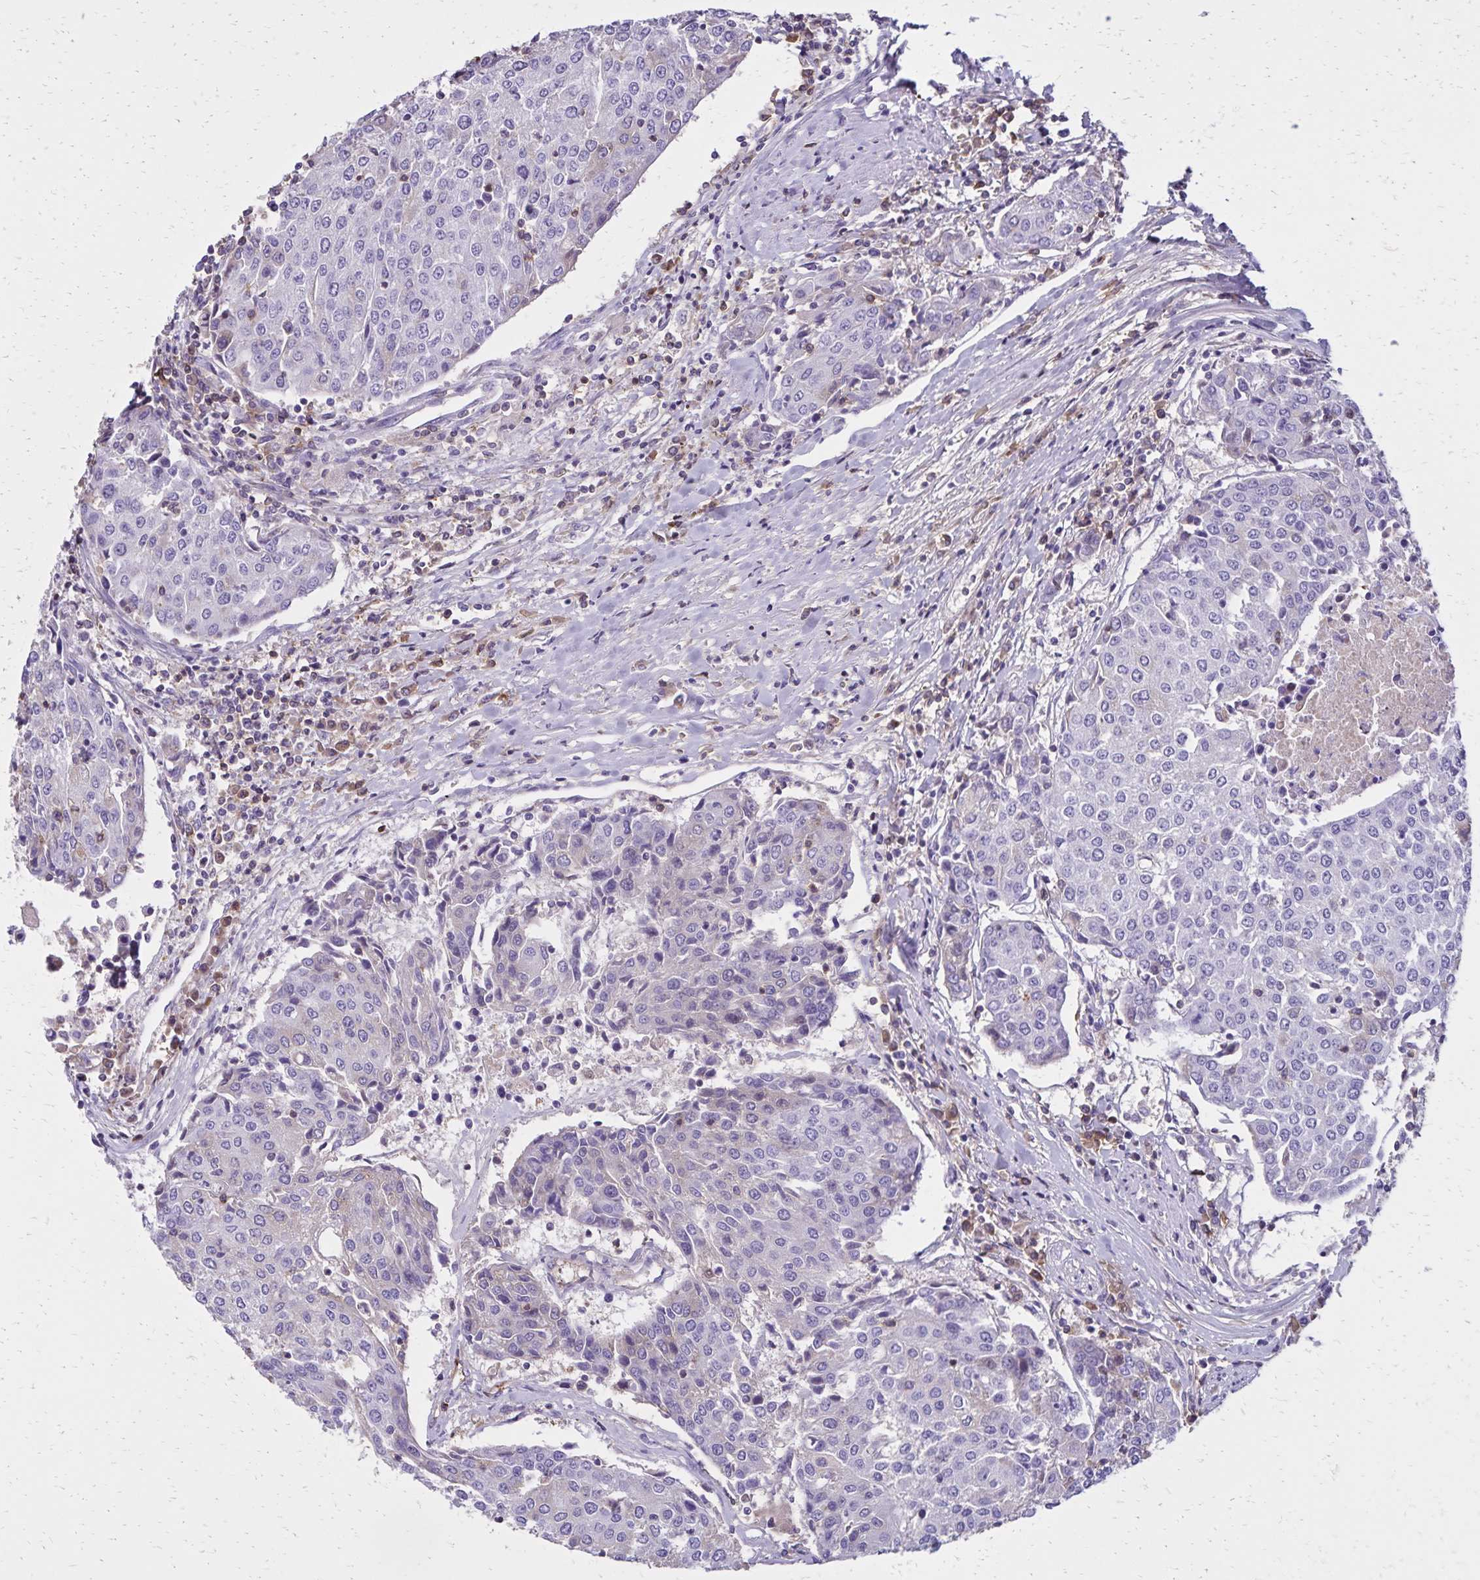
{"staining": {"intensity": "negative", "quantity": "none", "location": "none"}, "tissue": "urothelial cancer", "cell_type": "Tumor cells", "image_type": "cancer", "snomed": [{"axis": "morphology", "description": "Urothelial carcinoma, High grade"}, {"axis": "topography", "description": "Urinary bladder"}], "caption": "This is a histopathology image of IHC staining of urothelial cancer, which shows no staining in tumor cells. (Brightfield microscopy of DAB (3,3'-diaminobenzidine) IHC at high magnification).", "gene": "CD27", "patient": {"sex": "female", "age": 85}}